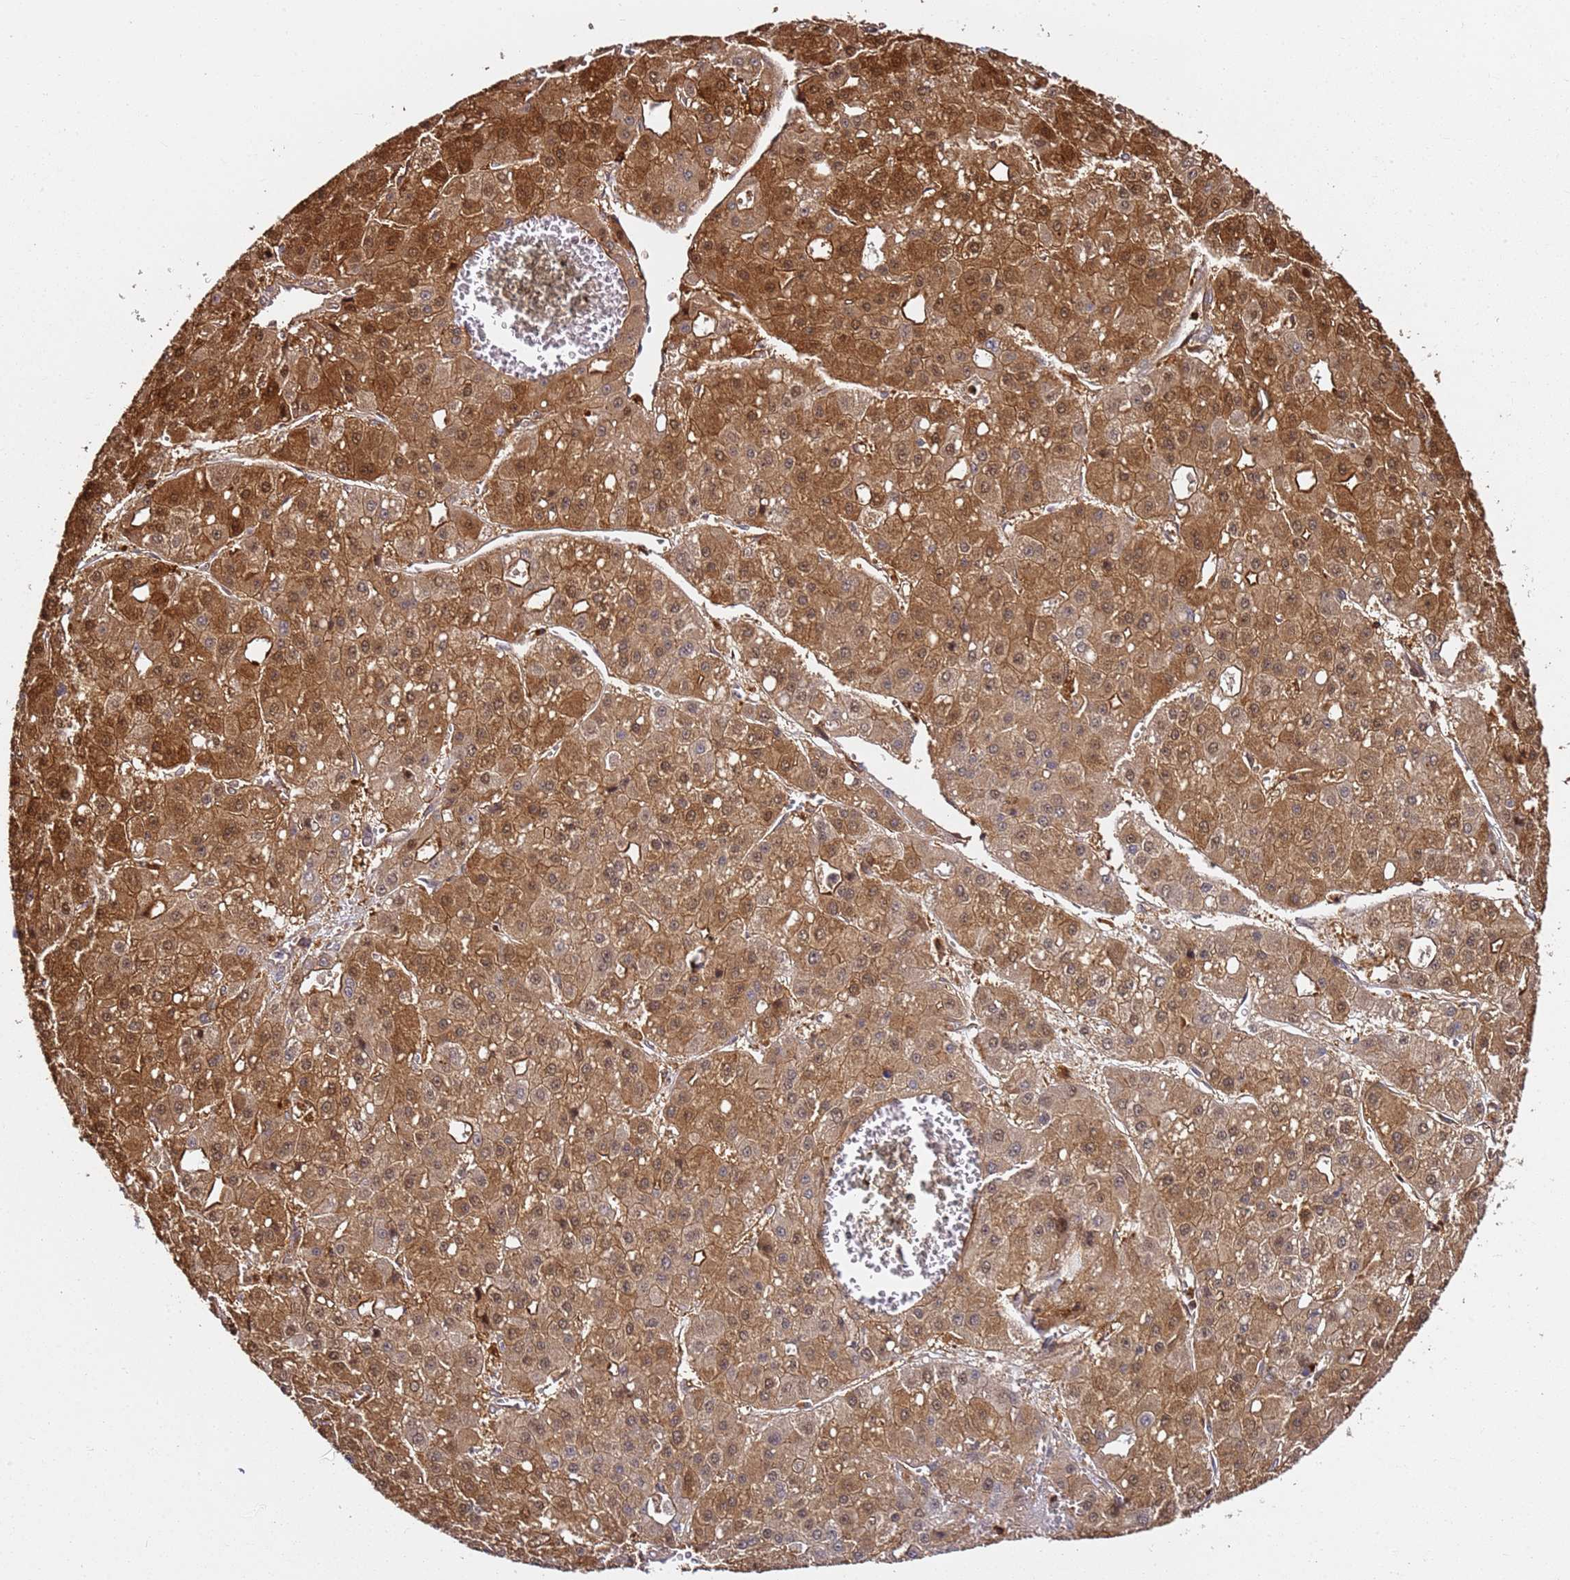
{"staining": {"intensity": "moderate", "quantity": ">75%", "location": "cytoplasmic/membranous,nuclear"}, "tissue": "liver cancer", "cell_type": "Tumor cells", "image_type": "cancer", "snomed": [{"axis": "morphology", "description": "Carcinoma, Hepatocellular, NOS"}, {"axis": "topography", "description": "Liver"}], "caption": "Moderate cytoplasmic/membranous and nuclear expression is appreciated in about >75% of tumor cells in hepatocellular carcinoma (liver). Immunohistochemistry (ihc) stains the protein in brown and the nuclei are stained blue.", "gene": "PRMT7", "patient": {"sex": "male", "age": 47}}